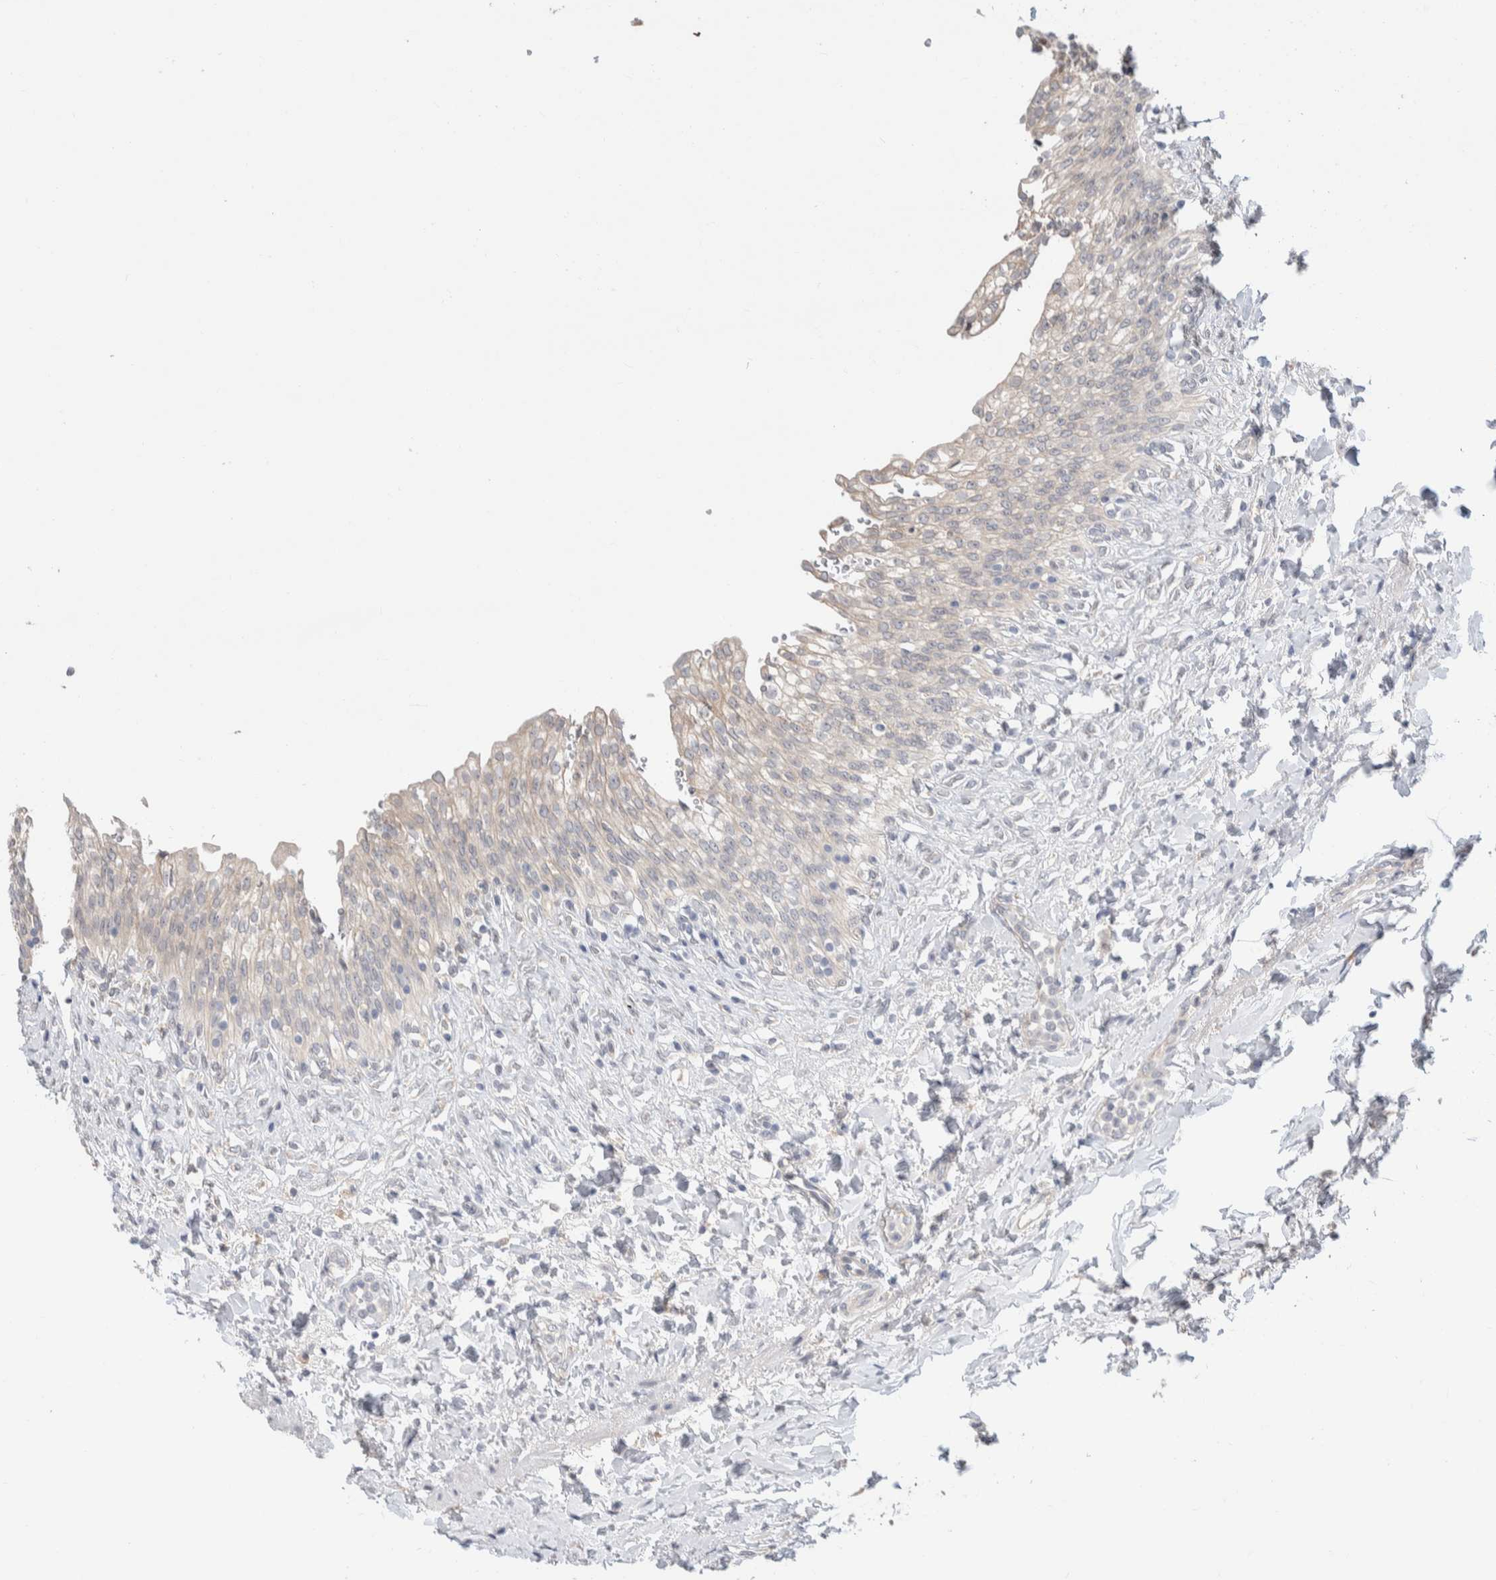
{"staining": {"intensity": "negative", "quantity": "none", "location": "none"}, "tissue": "urinary bladder", "cell_type": "Urothelial cells", "image_type": "normal", "snomed": [{"axis": "morphology", "description": "Urothelial carcinoma, High grade"}, {"axis": "topography", "description": "Urinary bladder"}], "caption": "Immunohistochemistry (IHC) of normal urinary bladder demonstrates no staining in urothelial cells.", "gene": "RUSF1", "patient": {"sex": "male", "age": 46}}